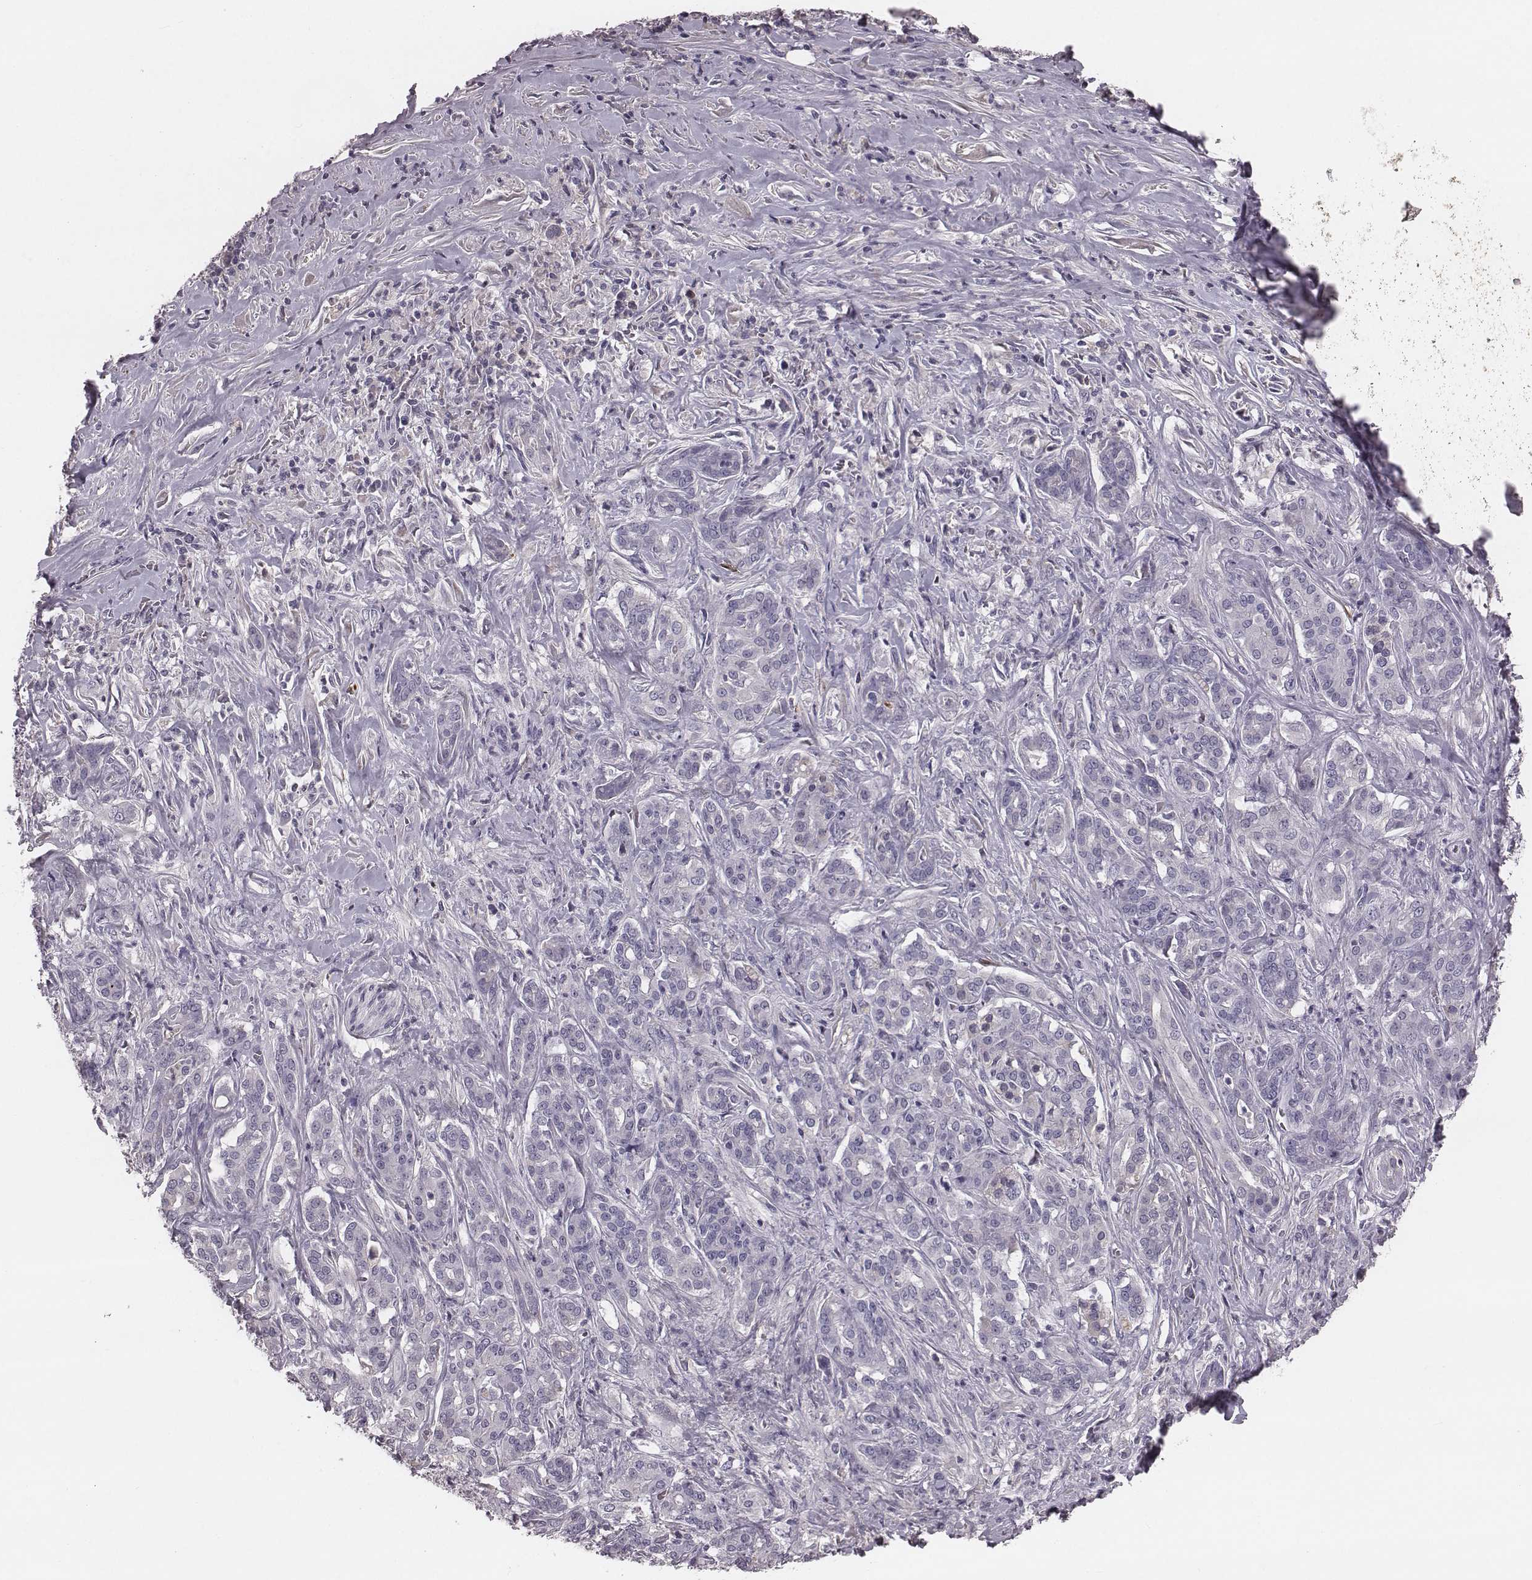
{"staining": {"intensity": "negative", "quantity": "none", "location": "none"}, "tissue": "pancreatic cancer", "cell_type": "Tumor cells", "image_type": "cancer", "snomed": [{"axis": "morphology", "description": "Normal tissue, NOS"}, {"axis": "morphology", "description": "Inflammation, NOS"}, {"axis": "morphology", "description": "Adenocarcinoma, NOS"}, {"axis": "topography", "description": "Pancreas"}], "caption": "The micrograph shows no significant positivity in tumor cells of pancreatic adenocarcinoma.", "gene": "SMIM24", "patient": {"sex": "male", "age": 57}}